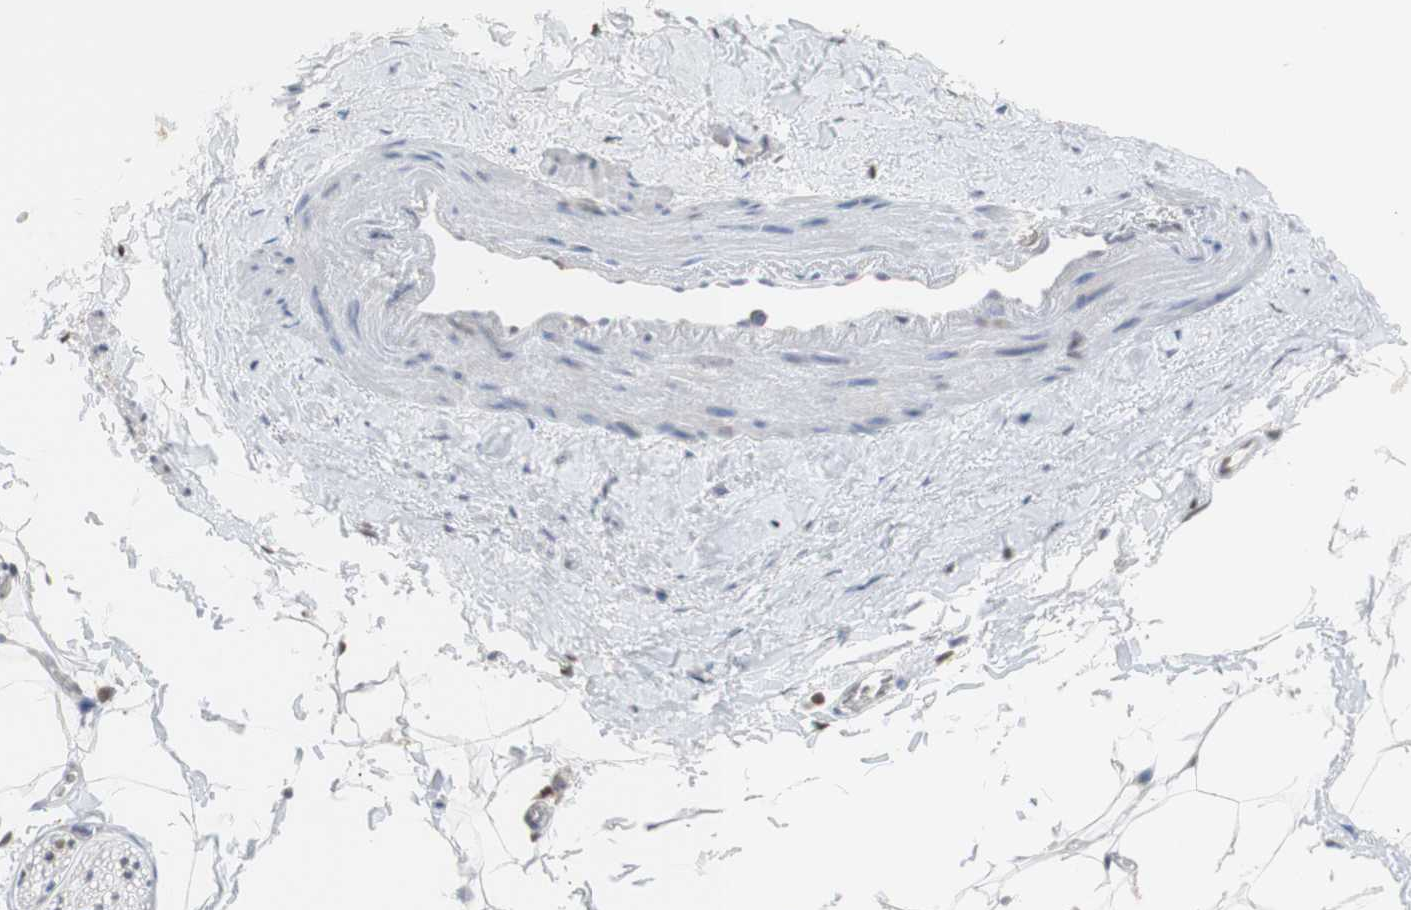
{"staining": {"intensity": "moderate", "quantity": ">75%", "location": "nuclear"}, "tissue": "adipose tissue", "cell_type": "Adipocytes", "image_type": "normal", "snomed": [{"axis": "morphology", "description": "Normal tissue, NOS"}, {"axis": "topography", "description": "Adipose tissue"}, {"axis": "topography", "description": "Peripheral nerve tissue"}], "caption": "Immunohistochemistry (IHC) of normal adipose tissue displays medium levels of moderate nuclear expression in approximately >75% of adipocytes.", "gene": "NAP1L4", "patient": {"sex": "male", "age": 52}}